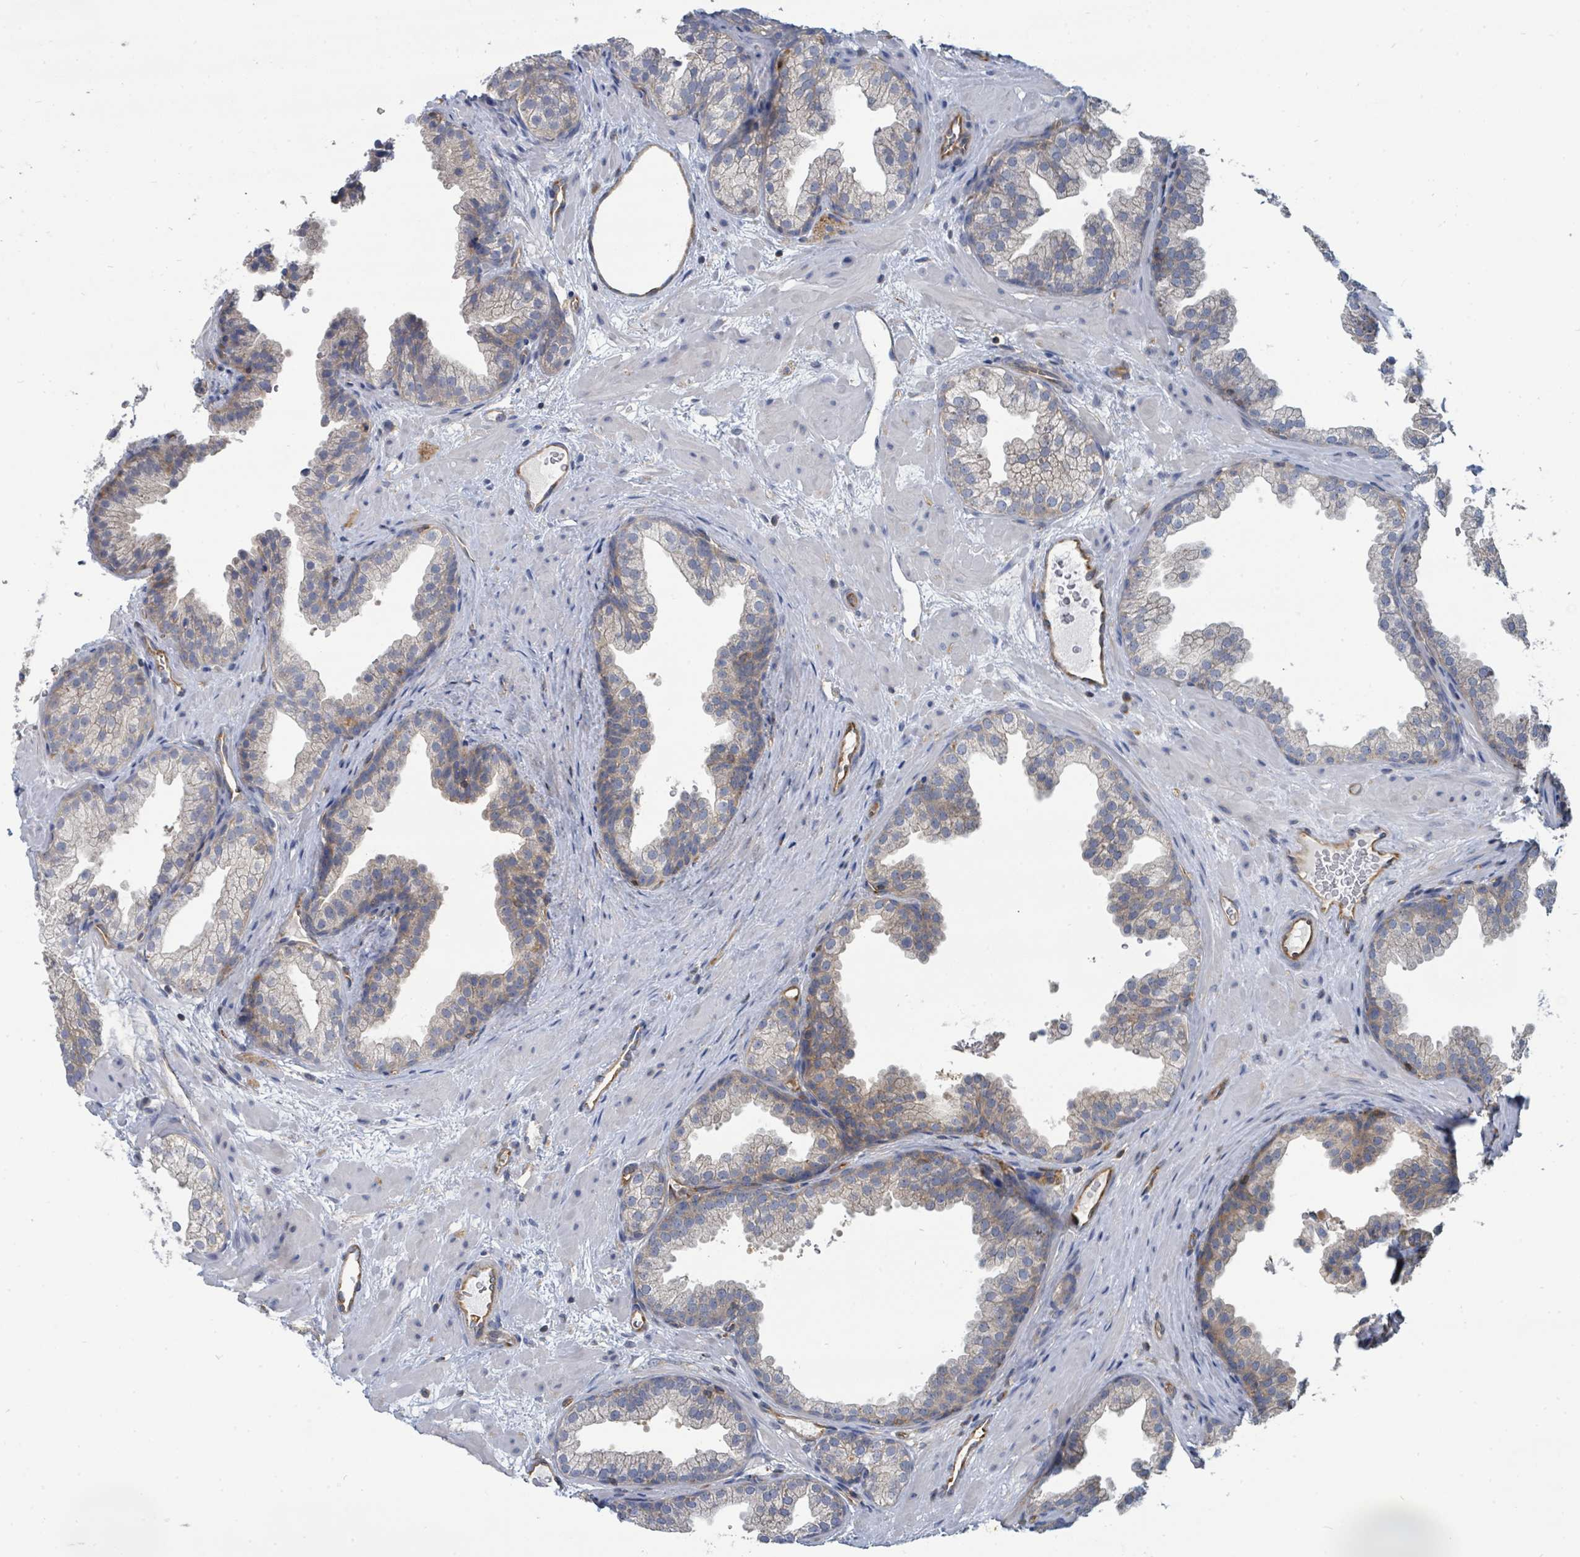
{"staining": {"intensity": "weak", "quantity": "25%-75%", "location": "cytoplasmic/membranous"}, "tissue": "prostate", "cell_type": "Glandular cells", "image_type": "normal", "snomed": [{"axis": "morphology", "description": "Normal tissue, NOS"}, {"axis": "topography", "description": "Prostate"}], "caption": "IHC micrograph of unremarkable prostate: prostate stained using immunohistochemistry exhibits low levels of weak protein expression localized specifically in the cytoplasmic/membranous of glandular cells, appearing as a cytoplasmic/membranous brown color.", "gene": "BOLA2B", "patient": {"sex": "male", "age": 37}}